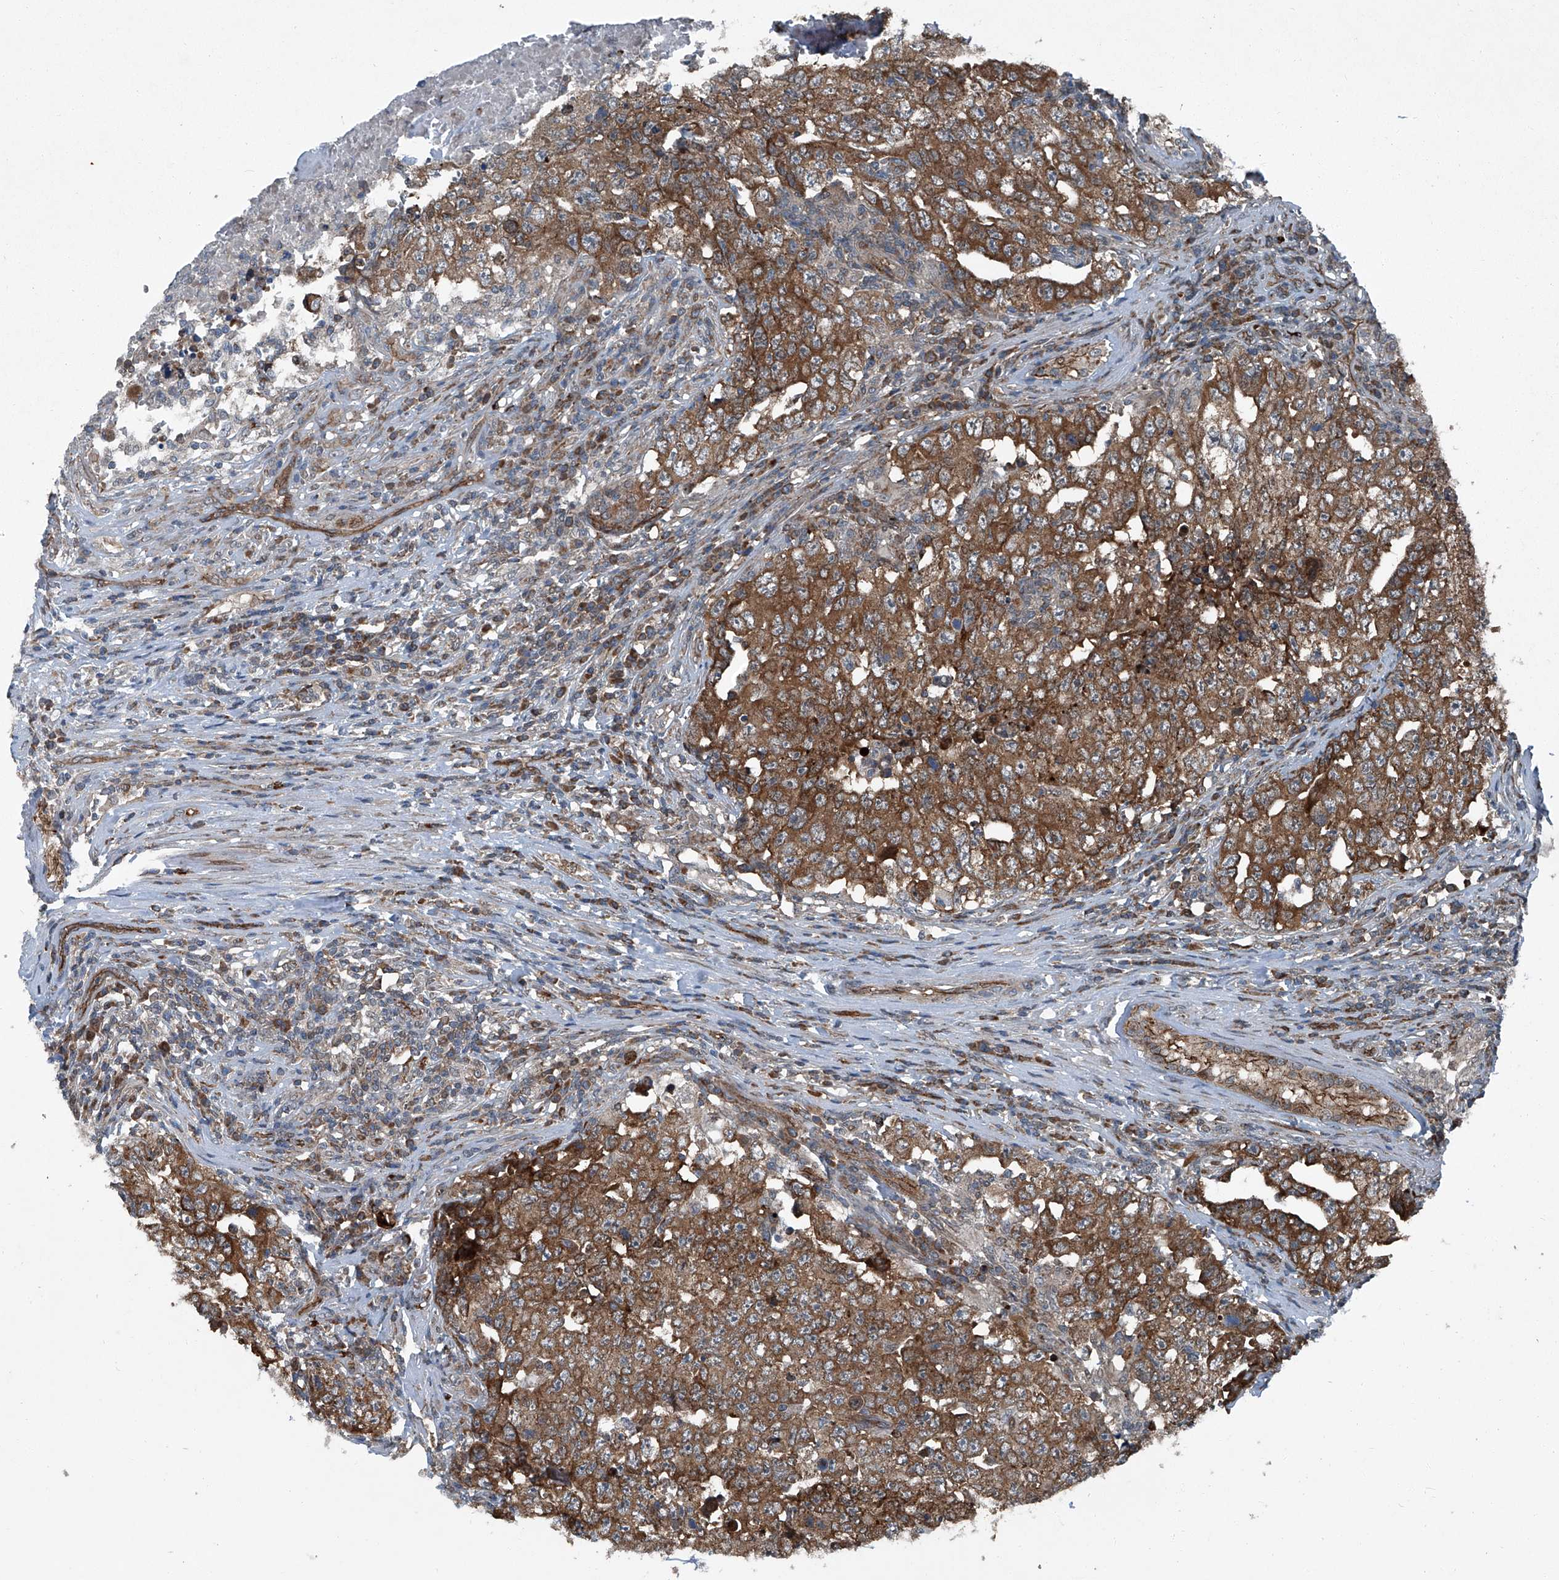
{"staining": {"intensity": "strong", "quantity": ">75%", "location": "cytoplasmic/membranous"}, "tissue": "testis cancer", "cell_type": "Tumor cells", "image_type": "cancer", "snomed": [{"axis": "morphology", "description": "Carcinoma, Embryonal, NOS"}, {"axis": "topography", "description": "Testis"}], "caption": "Testis embryonal carcinoma tissue demonstrates strong cytoplasmic/membranous positivity in about >75% of tumor cells, visualized by immunohistochemistry.", "gene": "SENP2", "patient": {"sex": "male", "age": 26}}